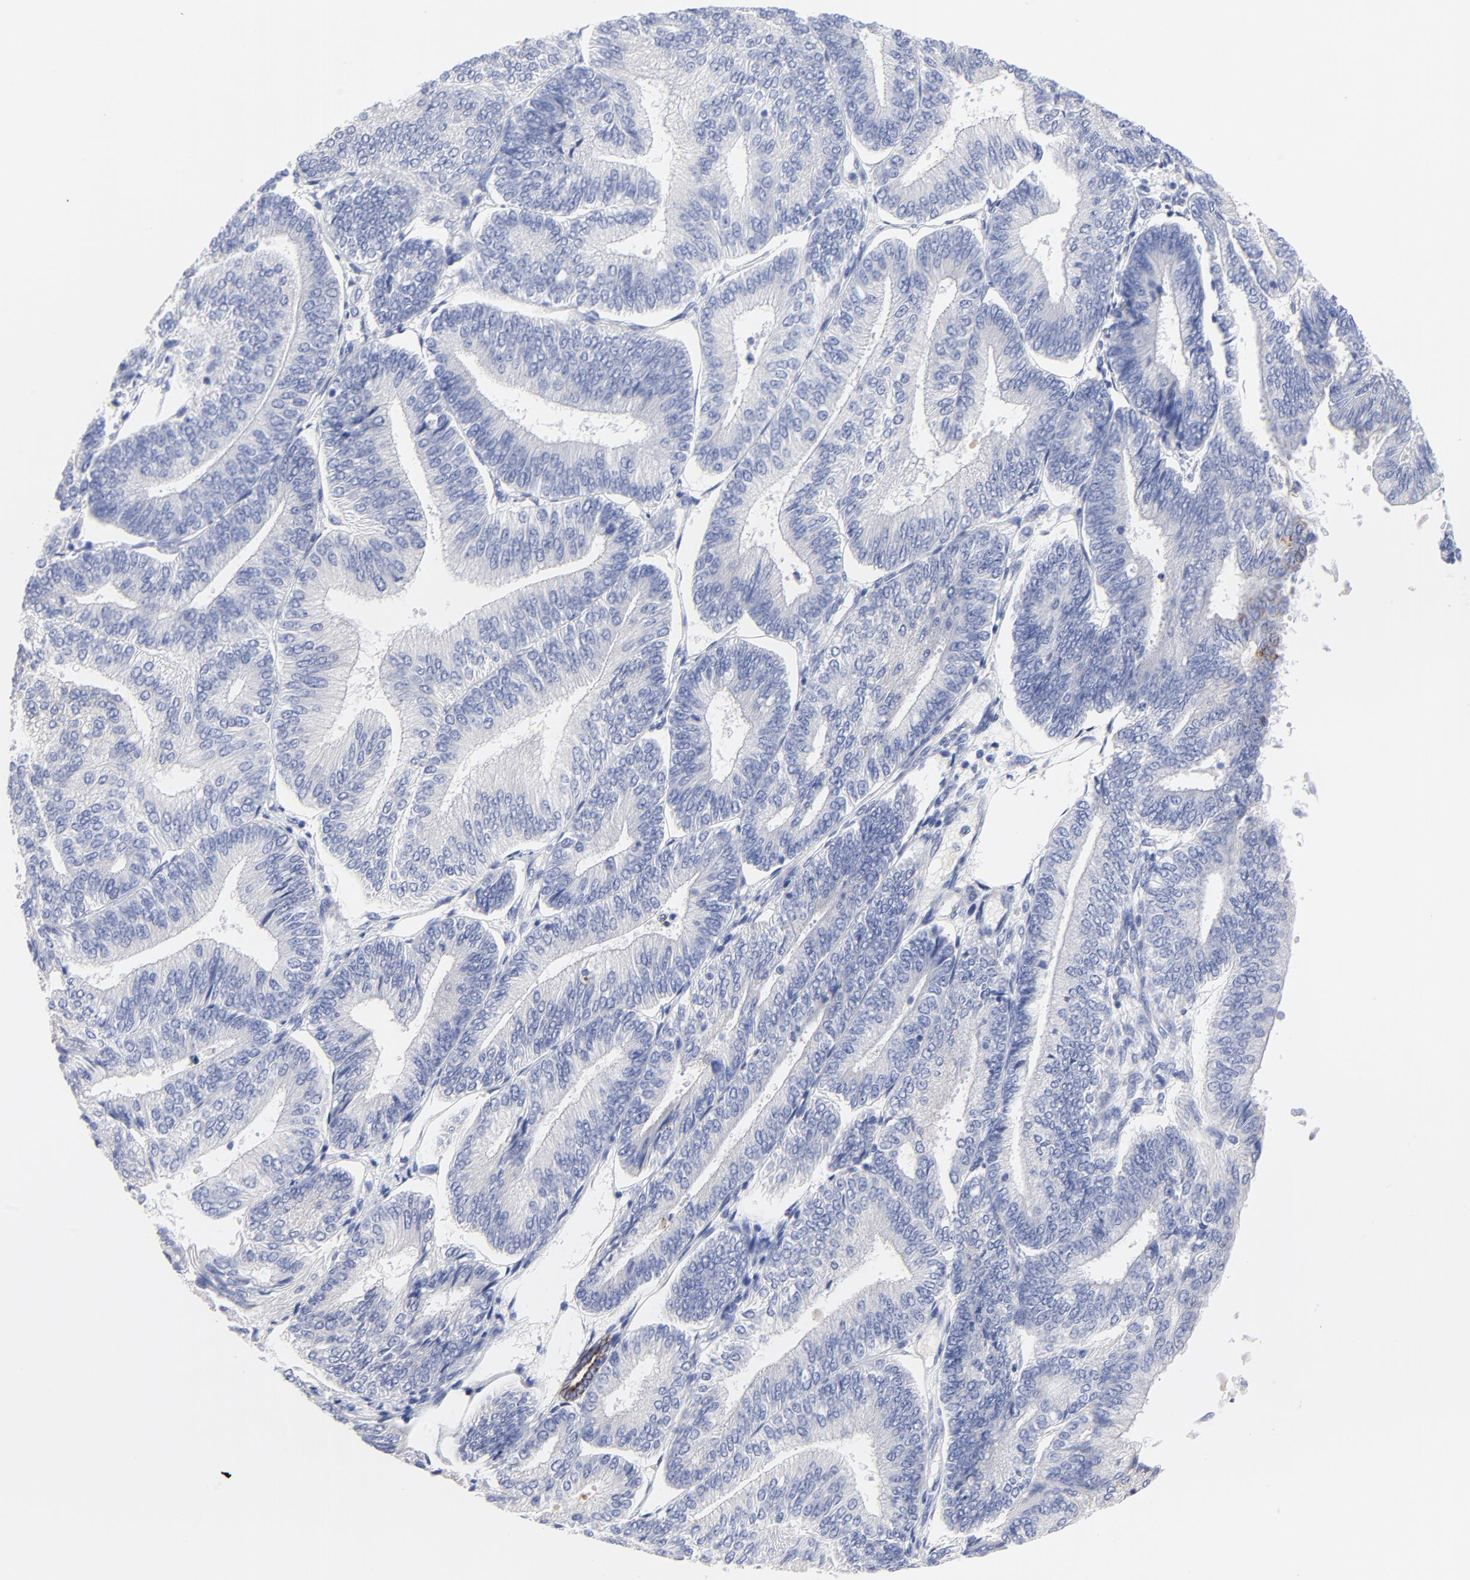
{"staining": {"intensity": "negative", "quantity": "none", "location": "none"}, "tissue": "endometrial cancer", "cell_type": "Tumor cells", "image_type": "cancer", "snomed": [{"axis": "morphology", "description": "Adenocarcinoma, NOS"}, {"axis": "topography", "description": "Endometrium"}], "caption": "Tumor cells show no significant protein positivity in endometrial cancer. (DAB immunohistochemistry, high magnification).", "gene": "FBXO10", "patient": {"sex": "female", "age": 55}}